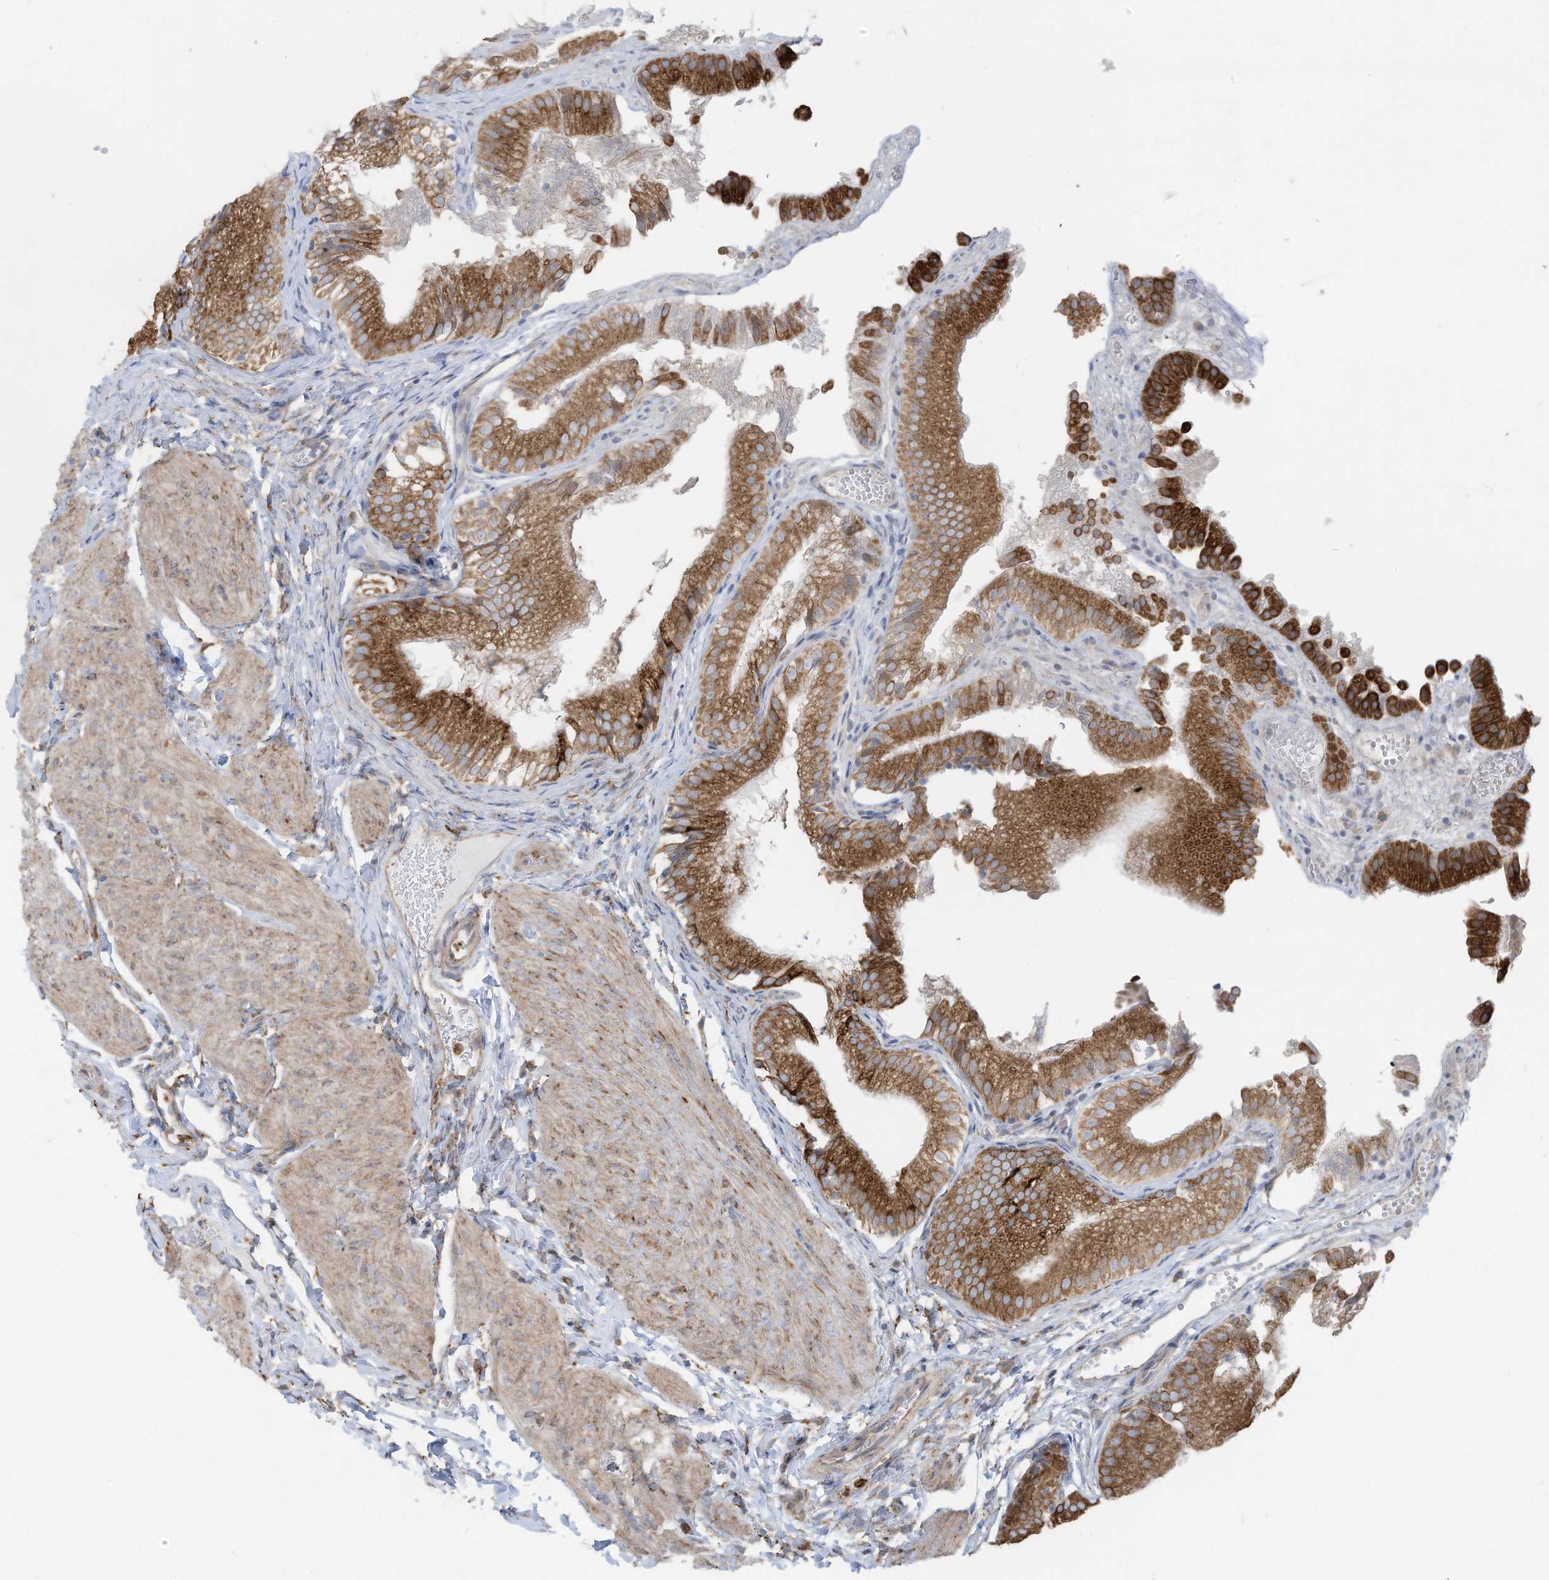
{"staining": {"intensity": "strong", "quantity": ">75%", "location": "cytoplasmic/membranous"}, "tissue": "gallbladder", "cell_type": "Glandular cells", "image_type": "normal", "snomed": [{"axis": "morphology", "description": "Normal tissue, NOS"}, {"axis": "topography", "description": "Gallbladder"}], "caption": "This micrograph reveals benign gallbladder stained with IHC to label a protein in brown. The cytoplasmic/membranous of glandular cells show strong positivity for the protein. Nuclei are counter-stained blue.", "gene": "ZNF354C", "patient": {"sex": "female", "age": 30}}